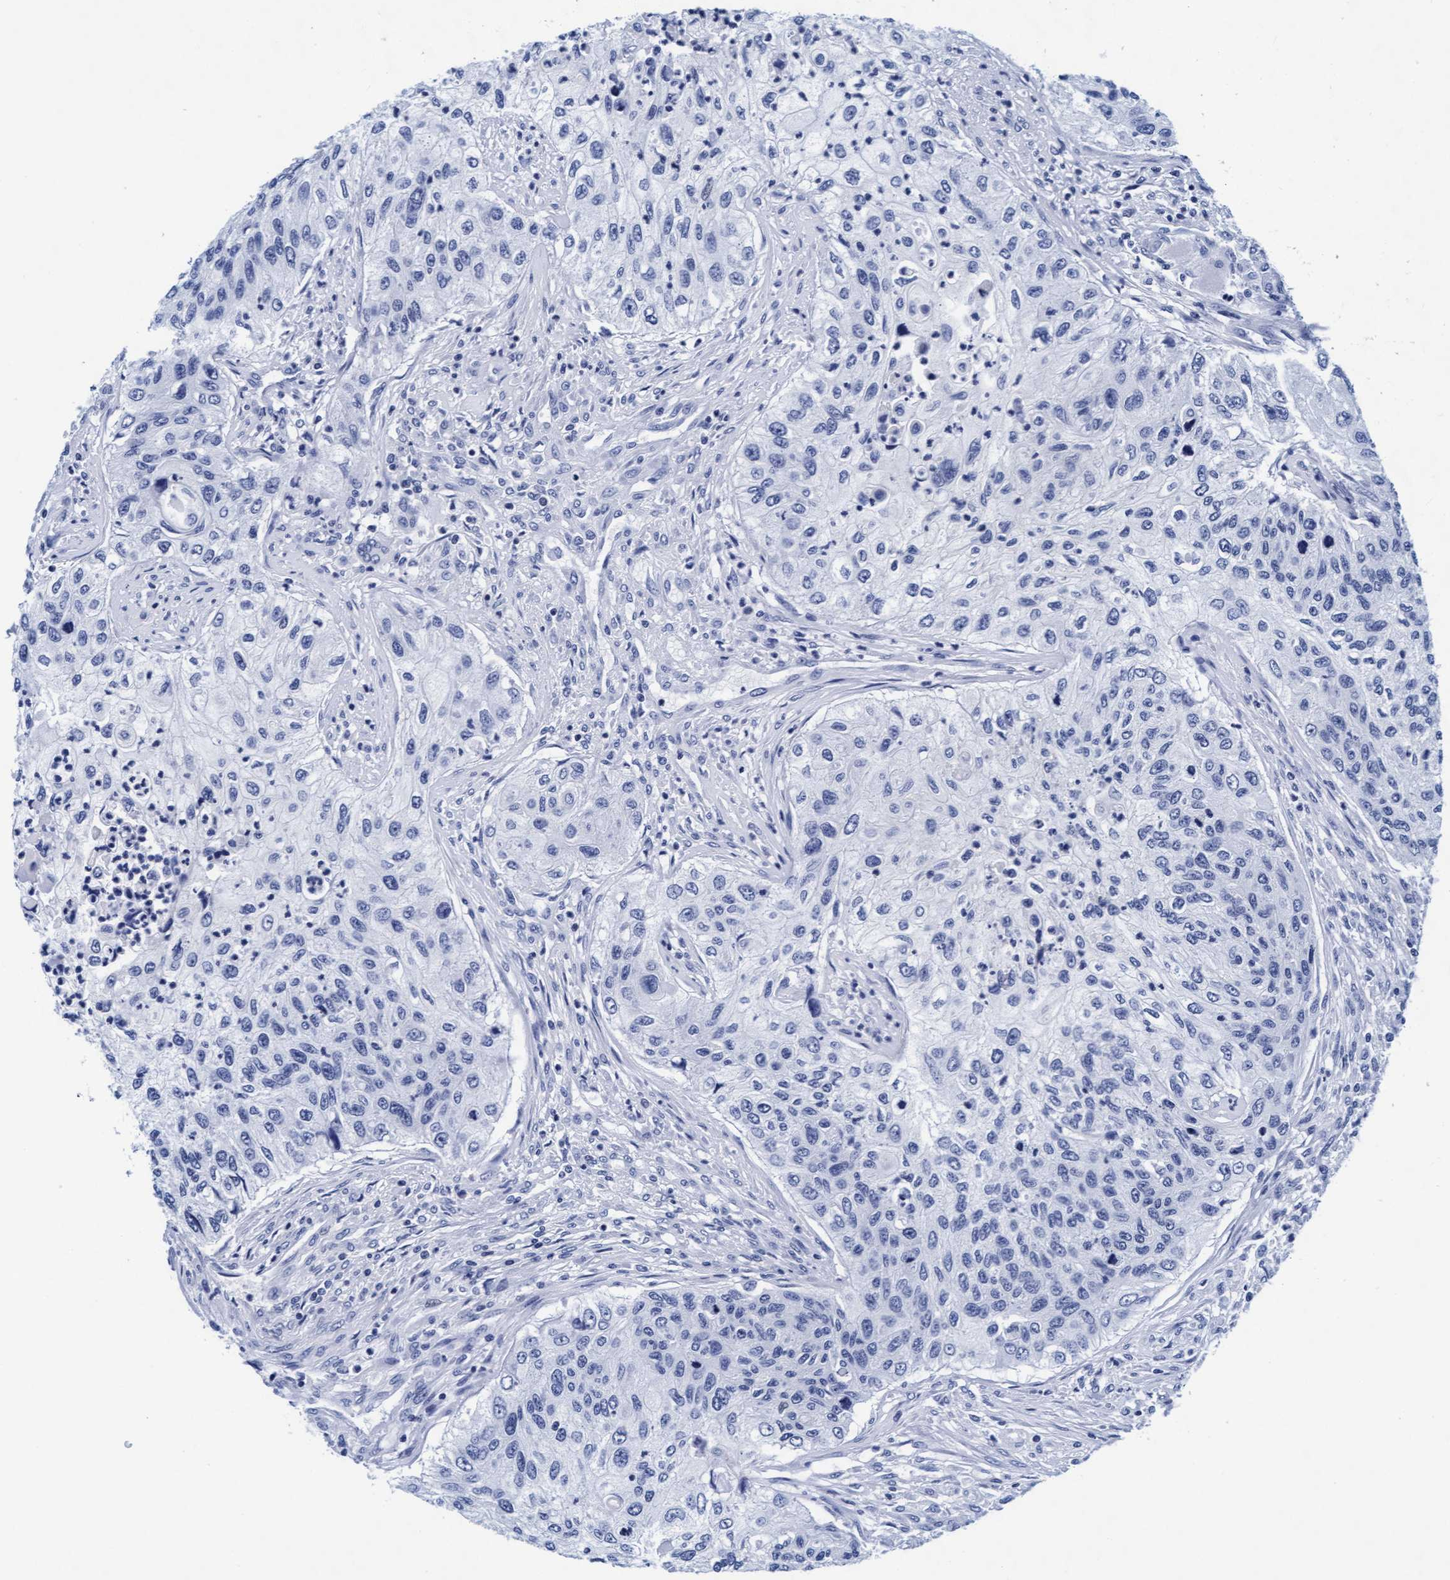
{"staining": {"intensity": "negative", "quantity": "none", "location": "none"}, "tissue": "urothelial cancer", "cell_type": "Tumor cells", "image_type": "cancer", "snomed": [{"axis": "morphology", "description": "Urothelial carcinoma, High grade"}, {"axis": "topography", "description": "Urinary bladder"}], "caption": "IHC image of neoplastic tissue: human high-grade urothelial carcinoma stained with DAB displays no significant protein staining in tumor cells. Nuclei are stained in blue.", "gene": "ARSG", "patient": {"sex": "female", "age": 60}}